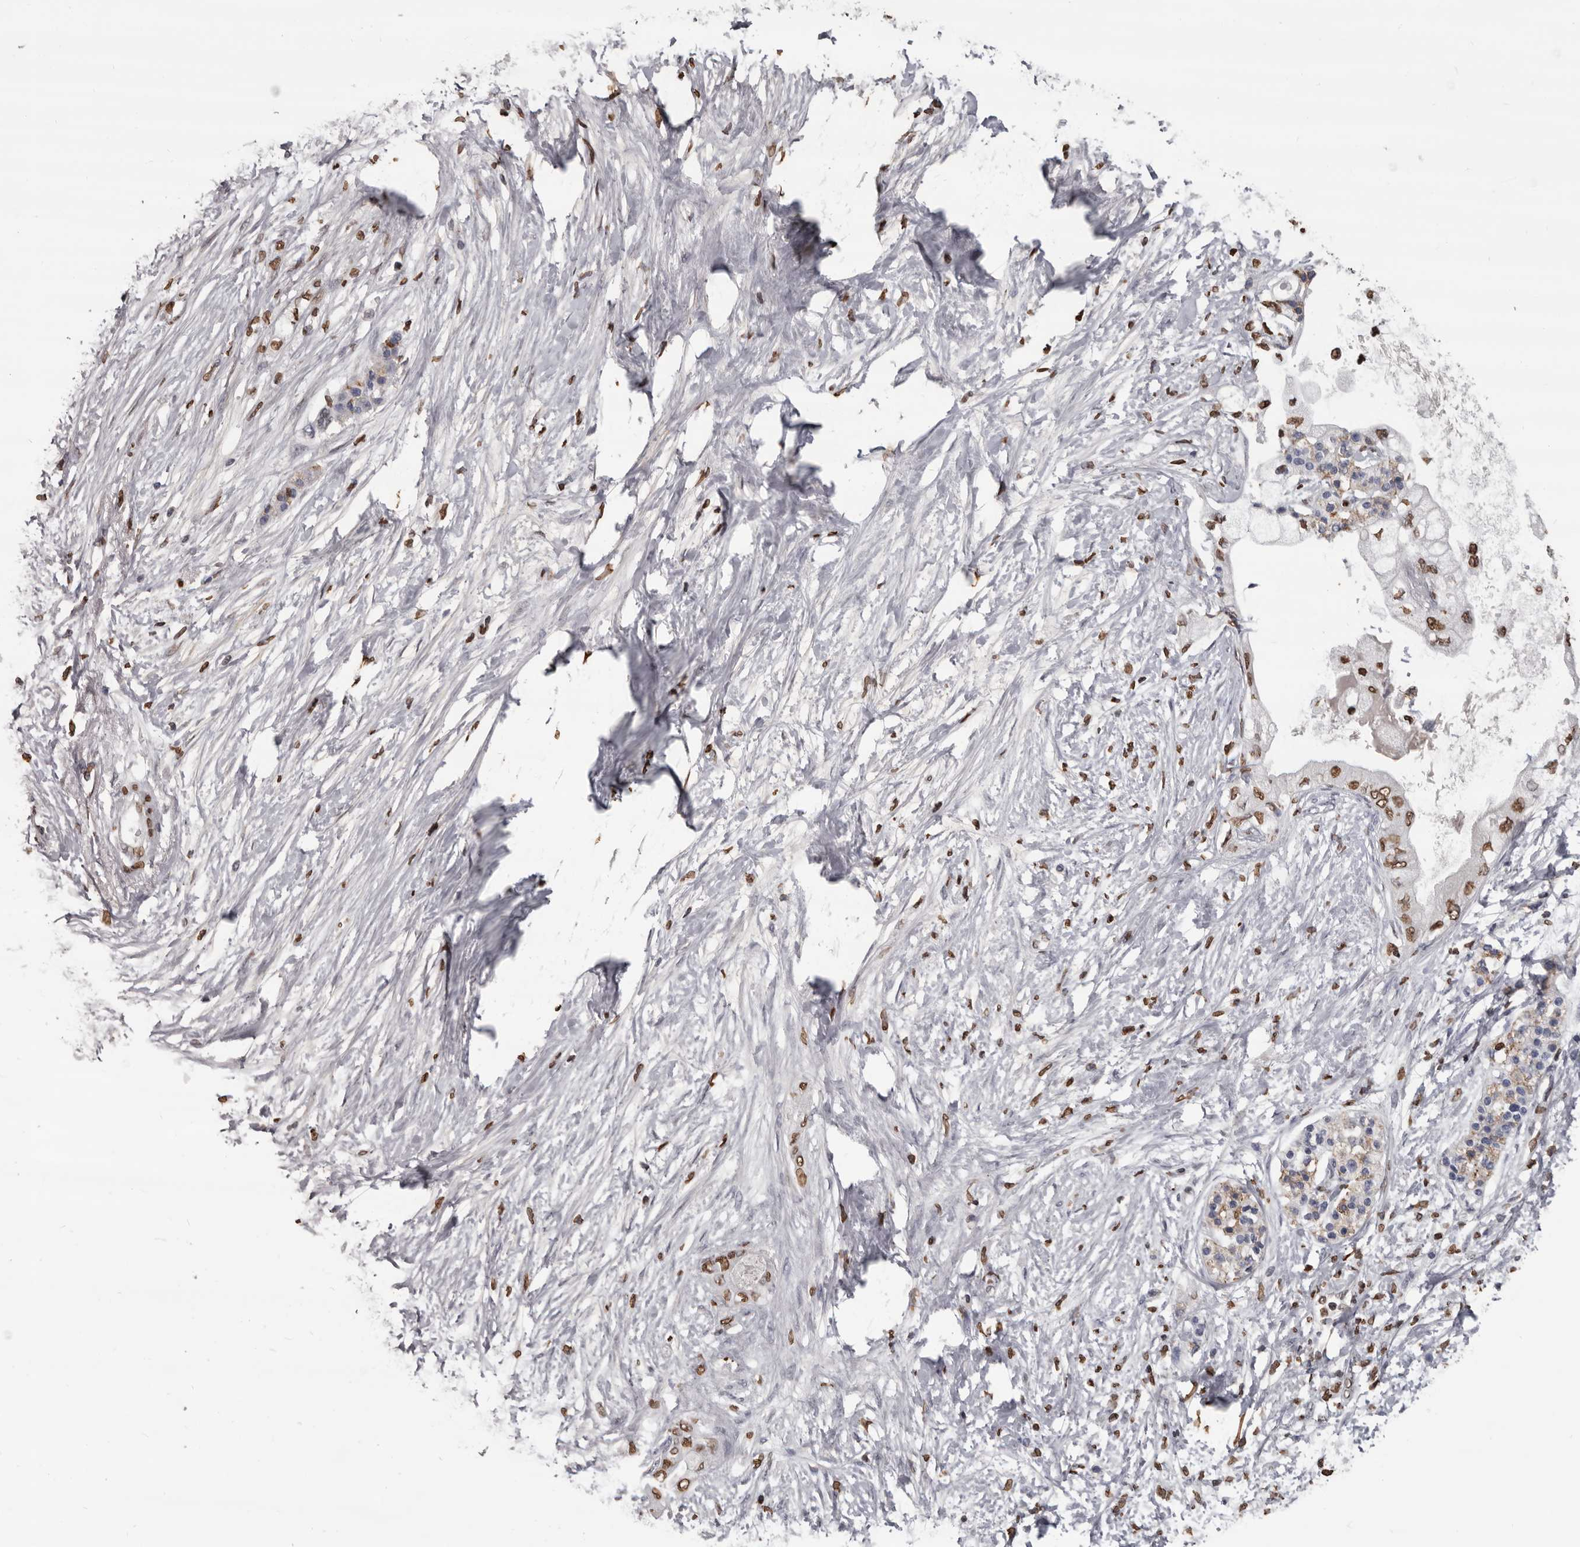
{"staining": {"intensity": "moderate", "quantity": ">75%", "location": "nuclear"}, "tissue": "pancreatic cancer", "cell_type": "Tumor cells", "image_type": "cancer", "snomed": [{"axis": "morphology", "description": "Normal tissue, NOS"}, {"axis": "morphology", "description": "Adenocarcinoma, NOS"}, {"axis": "topography", "description": "Pancreas"}, {"axis": "topography", "description": "Duodenum"}], "caption": "There is medium levels of moderate nuclear expression in tumor cells of pancreatic cancer, as demonstrated by immunohistochemical staining (brown color).", "gene": "AHR", "patient": {"sex": "female", "age": 60}}